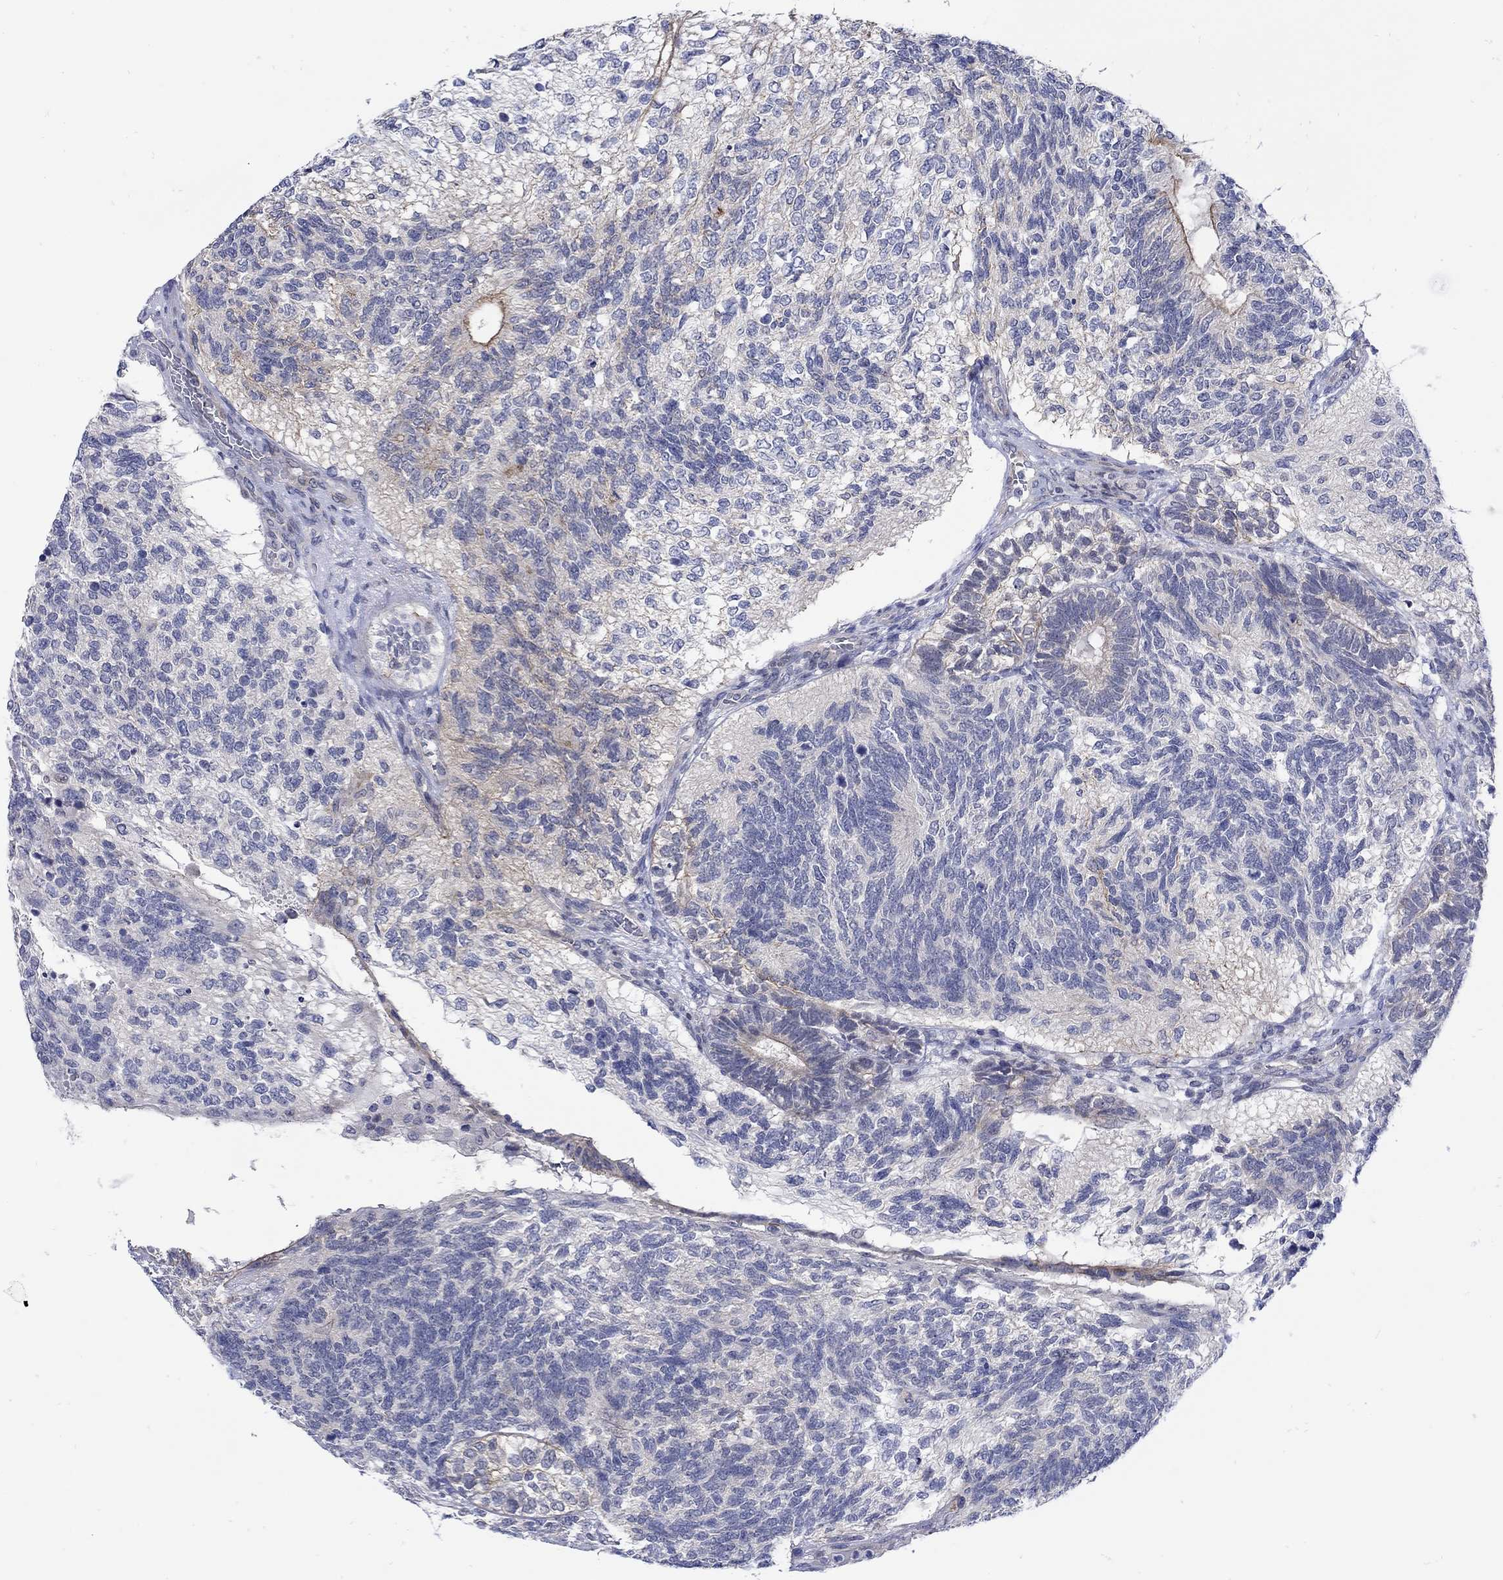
{"staining": {"intensity": "moderate", "quantity": "<25%", "location": "cytoplasmic/membranous"}, "tissue": "testis cancer", "cell_type": "Tumor cells", "image_type": "cancer", "snomed": [{"axis": "morphology", "description": "Seminoma, NOS"}, {"axis": "morphology", "description": "Carcinoma, Embryonal, NOS"}, {"axis": "topography", "description": "Testis"}], "caption": "Immunohistochemistry (IHC) of human testis cancer reveals low levels of moderate cytoplasmic/membranous positivity in approximately <25% of tumor cells.", "gene": "SCN7A", "patient": {"sex": "male", "age": 41}}